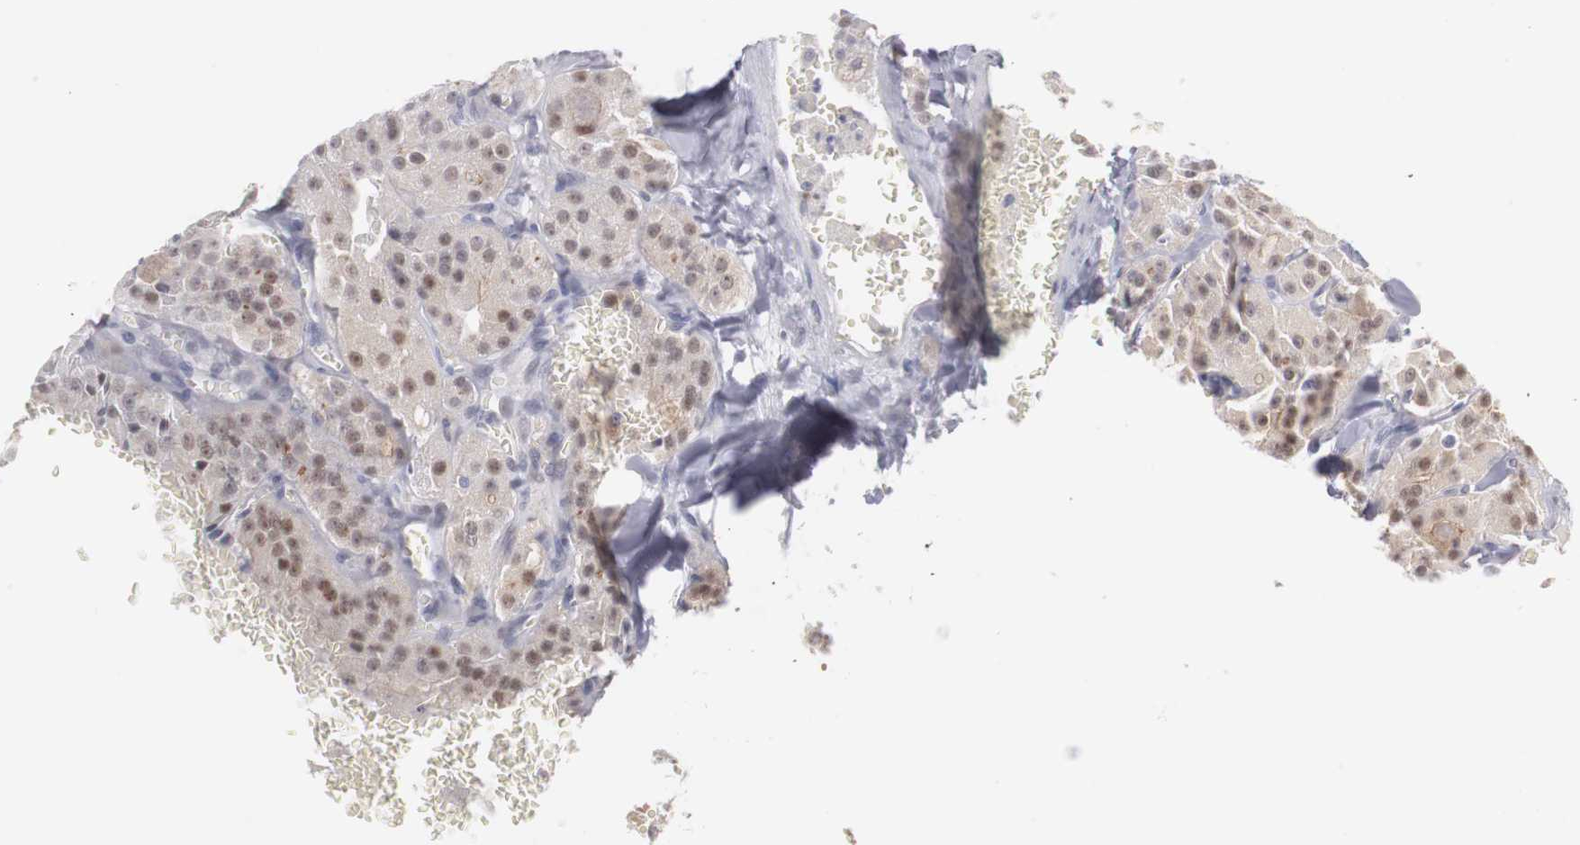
{"staining": {"intensity": "weak", "quantity": ">75%", "location": "cytoplasmic/membranous,nuclear"}, "tissue": "thyroid cancer", "cell_type": "Tumor cells", "image_type": "cancer", "snomed": [{"axis": "morphology", "description": "Carcinoma, NOS"}, {"axis": "topography", "description": "Thyroid gland"}], "caption": "Approximately >75% of tumor cells in human thyroid cancer (carcinoma) reveal weak cytoplasmic/membranous and nuclear protein positivity as visualized by brown immunohistochemical staining.", "gene": "PLEKHA1", "patient": {"sex": "male", "age": 76}}